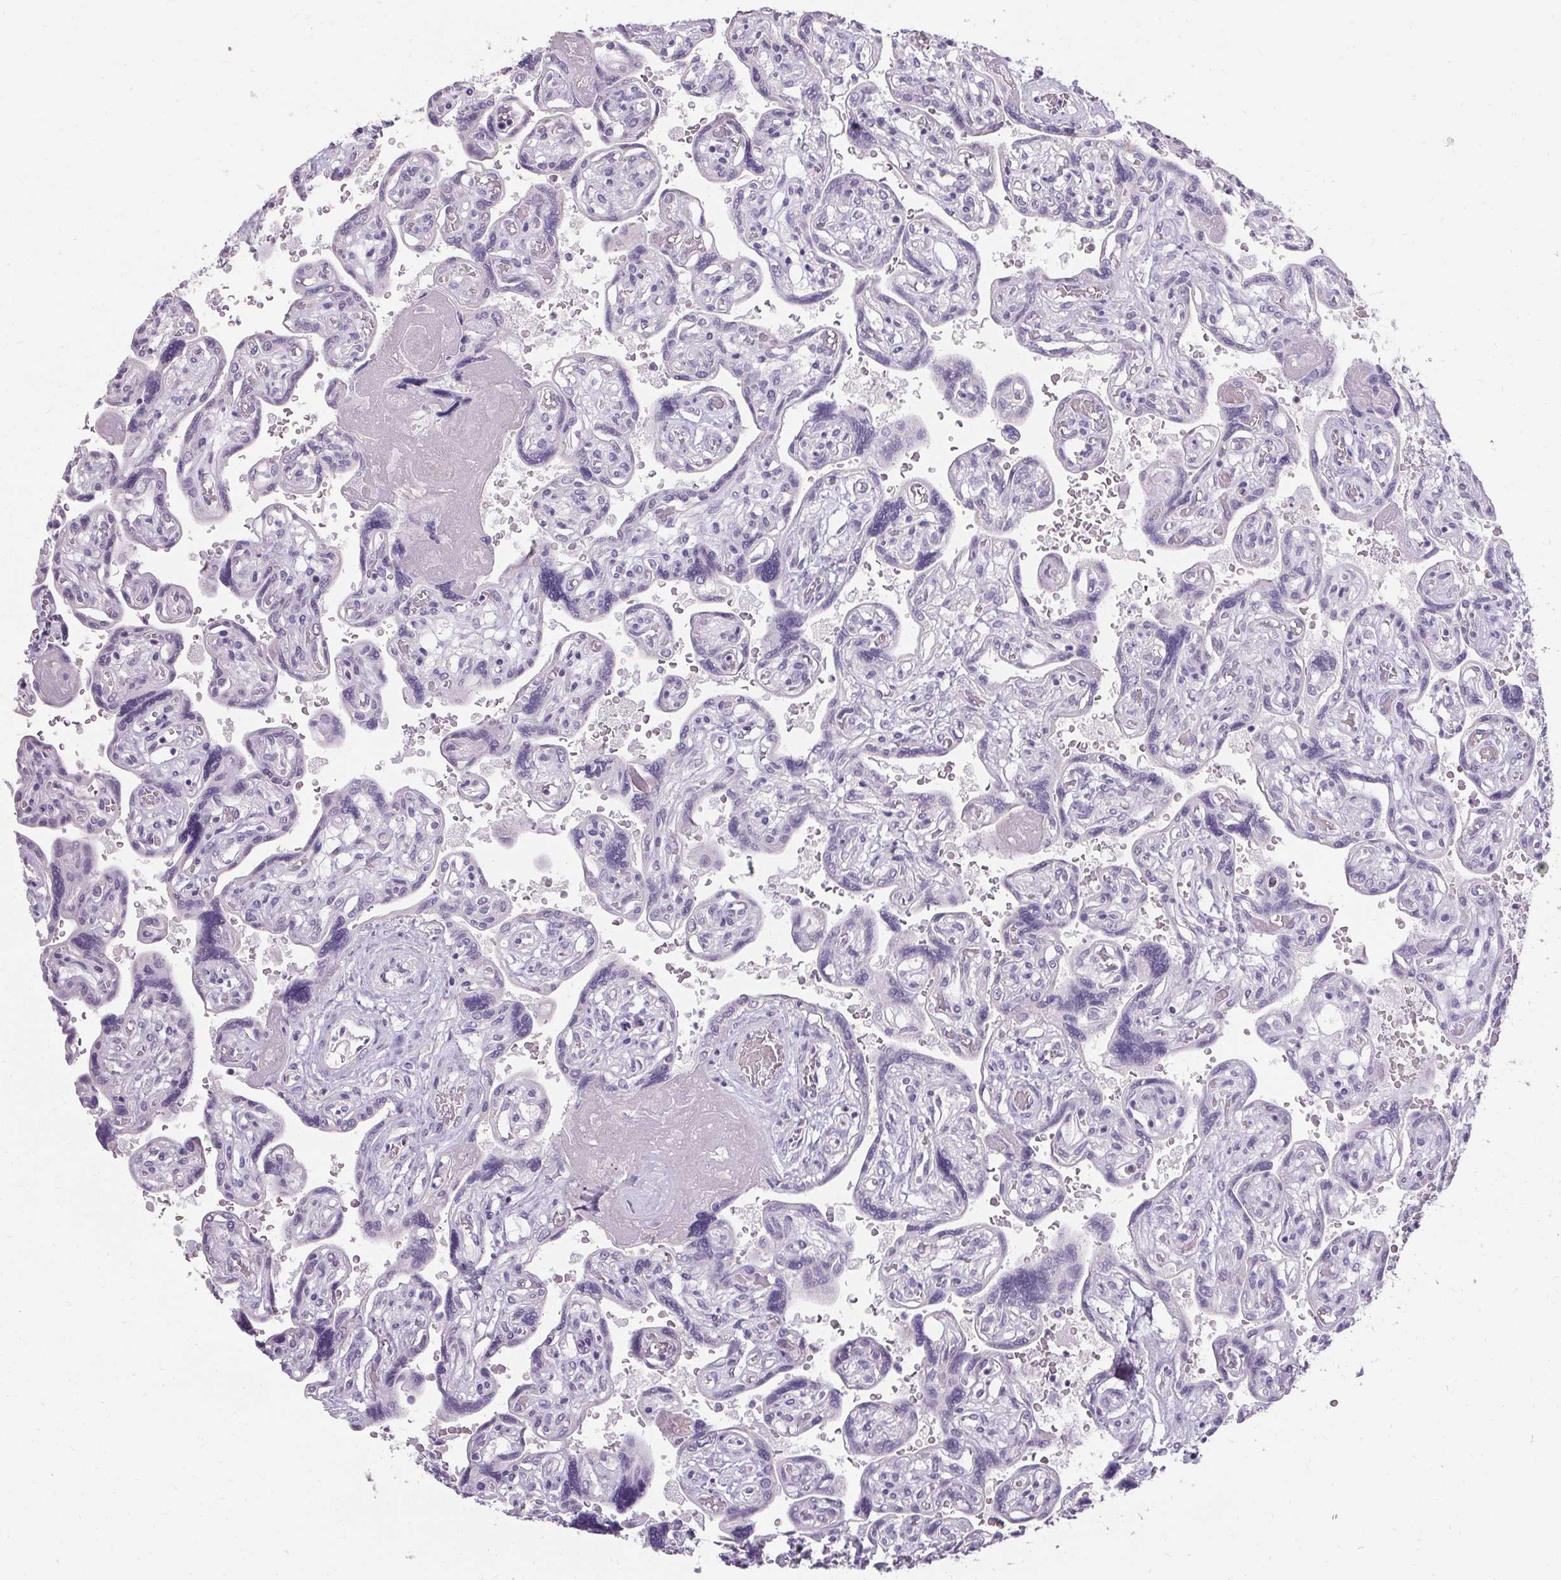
{"staining": {"intensity": "negative", "quantity": "none", "location": "none"}, "tissue": "placenta", "cell_type": "Decidual cells", "image_type": "normal", "snomed": [{"axis": "morphology", "description": "Normal tissue, NOS"}, {"axis": "topography", "description": "Placenta"}], "caption": "A high-resolution histopathology image shows immunohistochemistry (IHC) staining of normal placenta, which reveals no significant positivity in decidual cells. (Stains: DAB immunohistochemistry with hematoxylin counter stain, Microscopy: brightfield microscopy at high magnification).", "gene": "PMEL", "patient": {"sex": "female", "age": 32}}